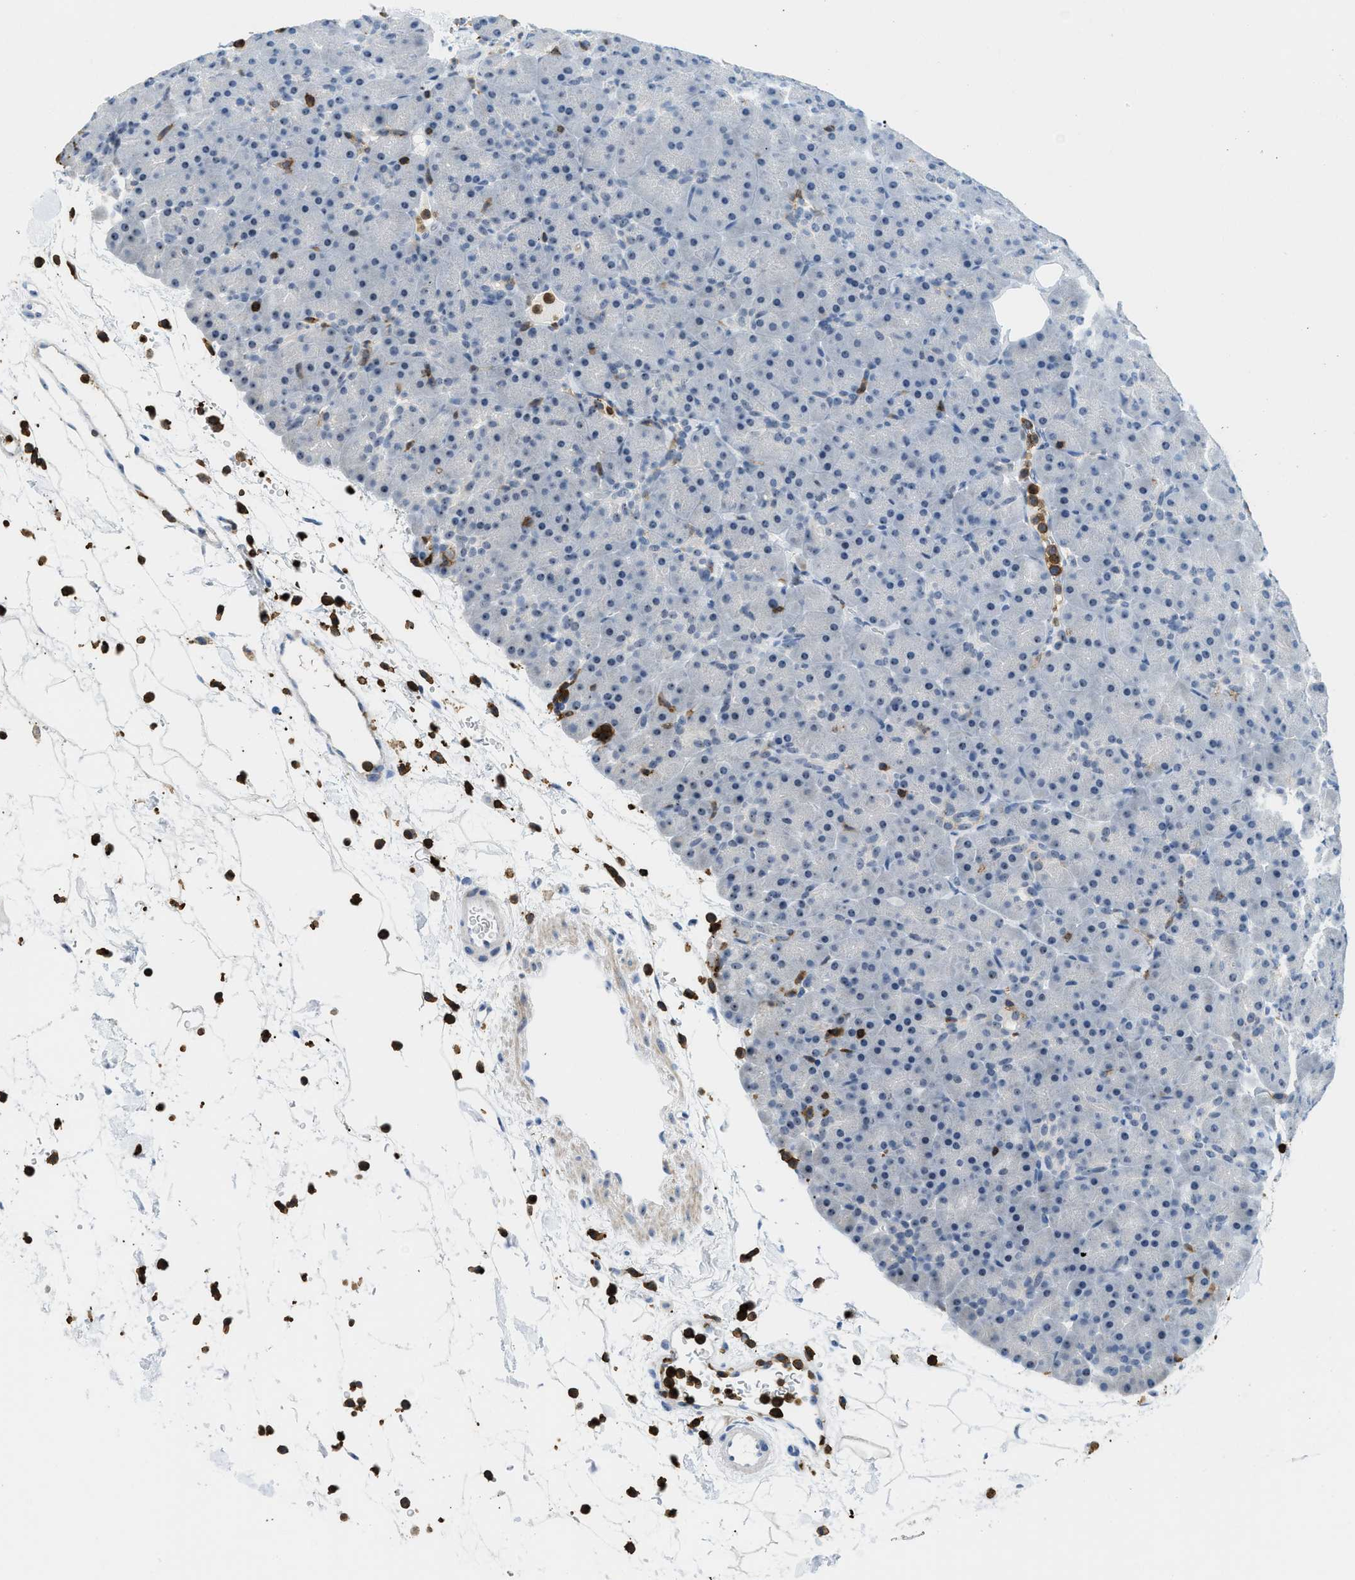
{"staining": {"intensity": "negative", "quantity": "none", "location": "none"}, "tissue": "pancreas", "cell_type": "Exocrine glandular cells", "image_type": "normal", "snomed": [{"axis": "morphology", "description": "Normal tissue, NOS"}, {"axis": "topography", "description": "Pancreas"}], "caption": "Human pancreas stained for a protein using immunohistochemistry (IHC) displays no expression in exocrine glandular cells.", "gene": "FAM151A", "patient": {"sex": "male", "age": 66}}